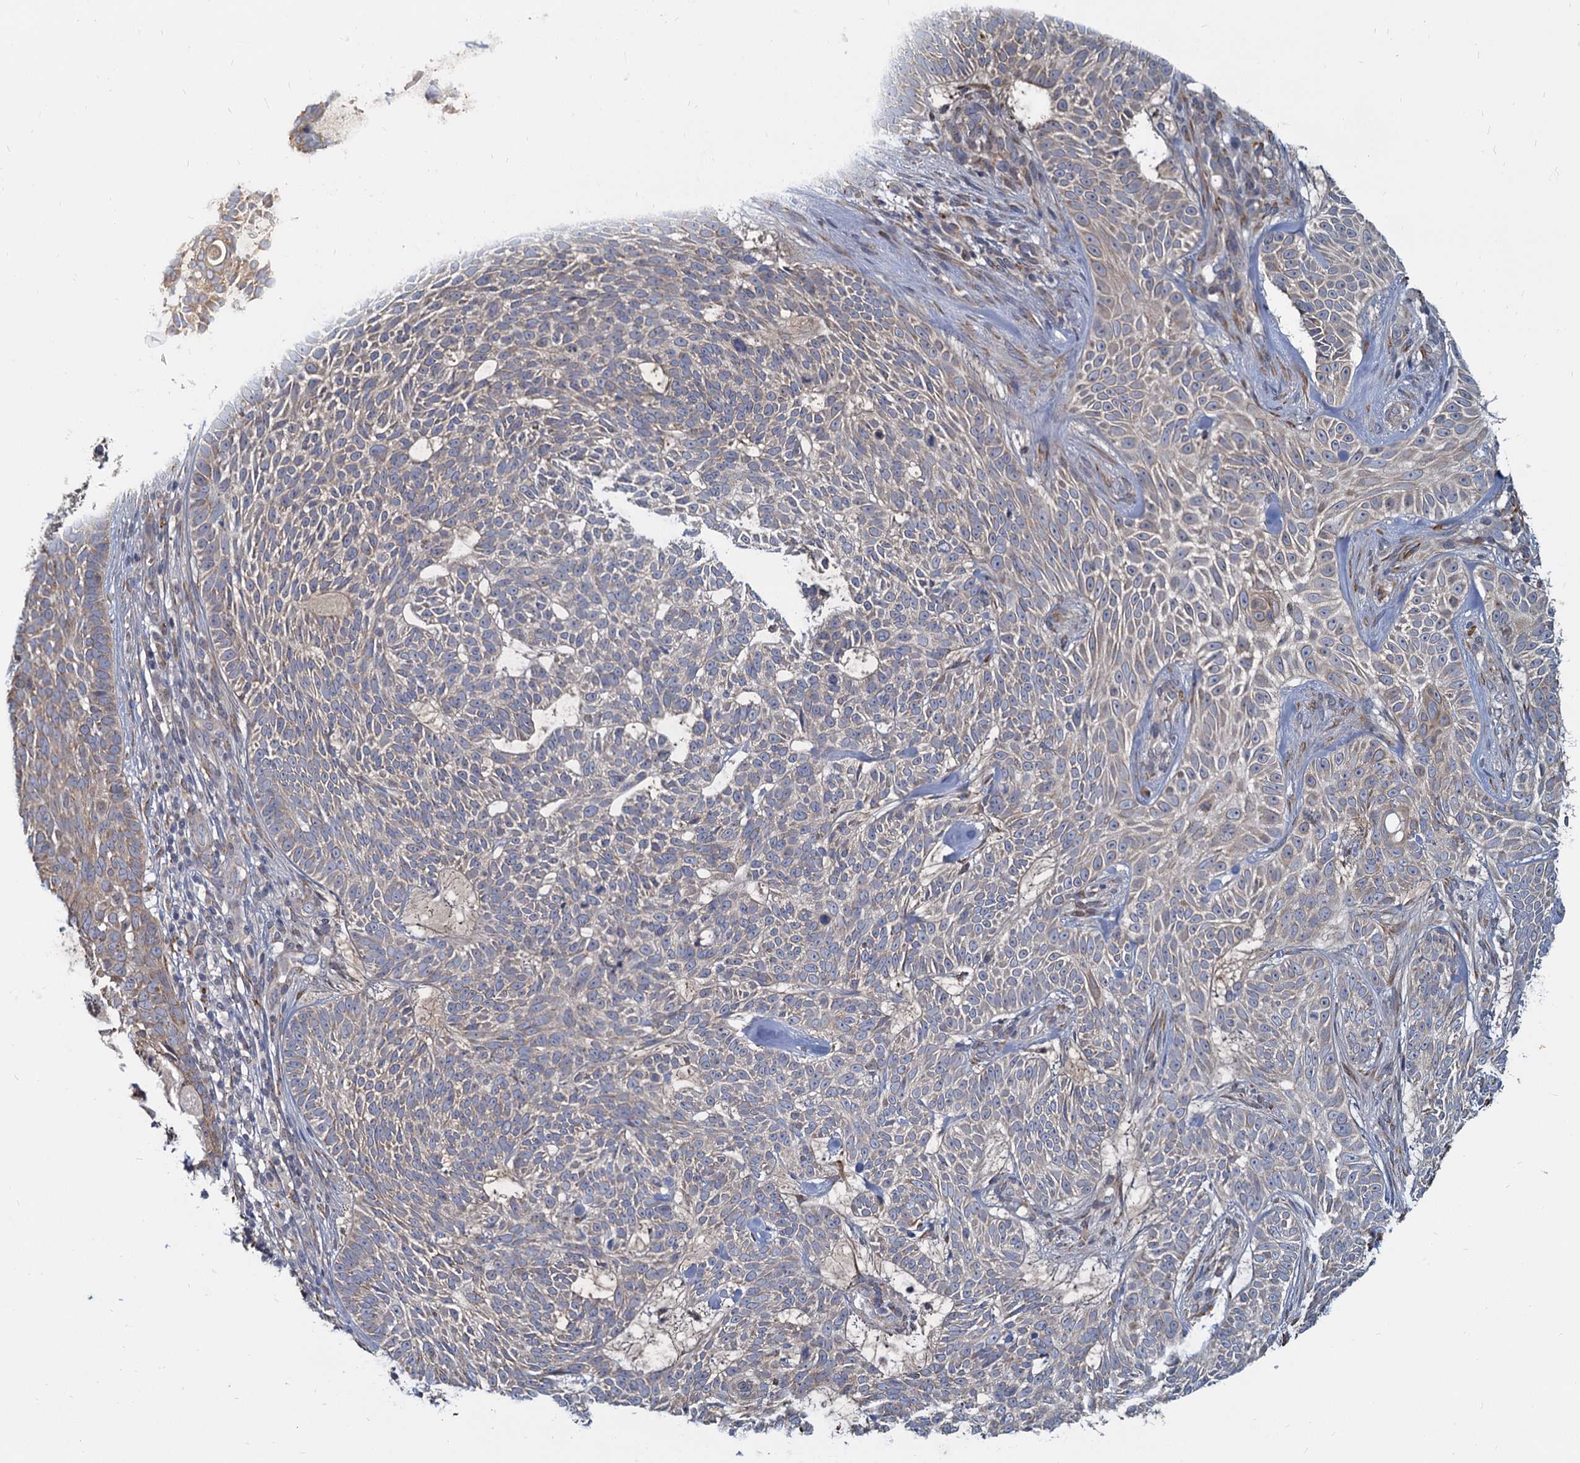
{"staining": {"intensity": "weak", "quantity": "<25%", "location": "cytoplasmic/membranous"}, "tissue": "skin cancer", "cell_type": "Tumor cells", "image_type": "cancer", "snomed": [{"axis": "morphology", "description": "Basal cell carcinoma"}, {"axis": "topography", "description": "Skin"}], "caption": "Skin cancer (basal cell carcinoma) was stained to show a protein in brown. There is no significant expression in tumor cells.", "gene": "LRRC51", "patient": {"sex": "male", "age": 75}}